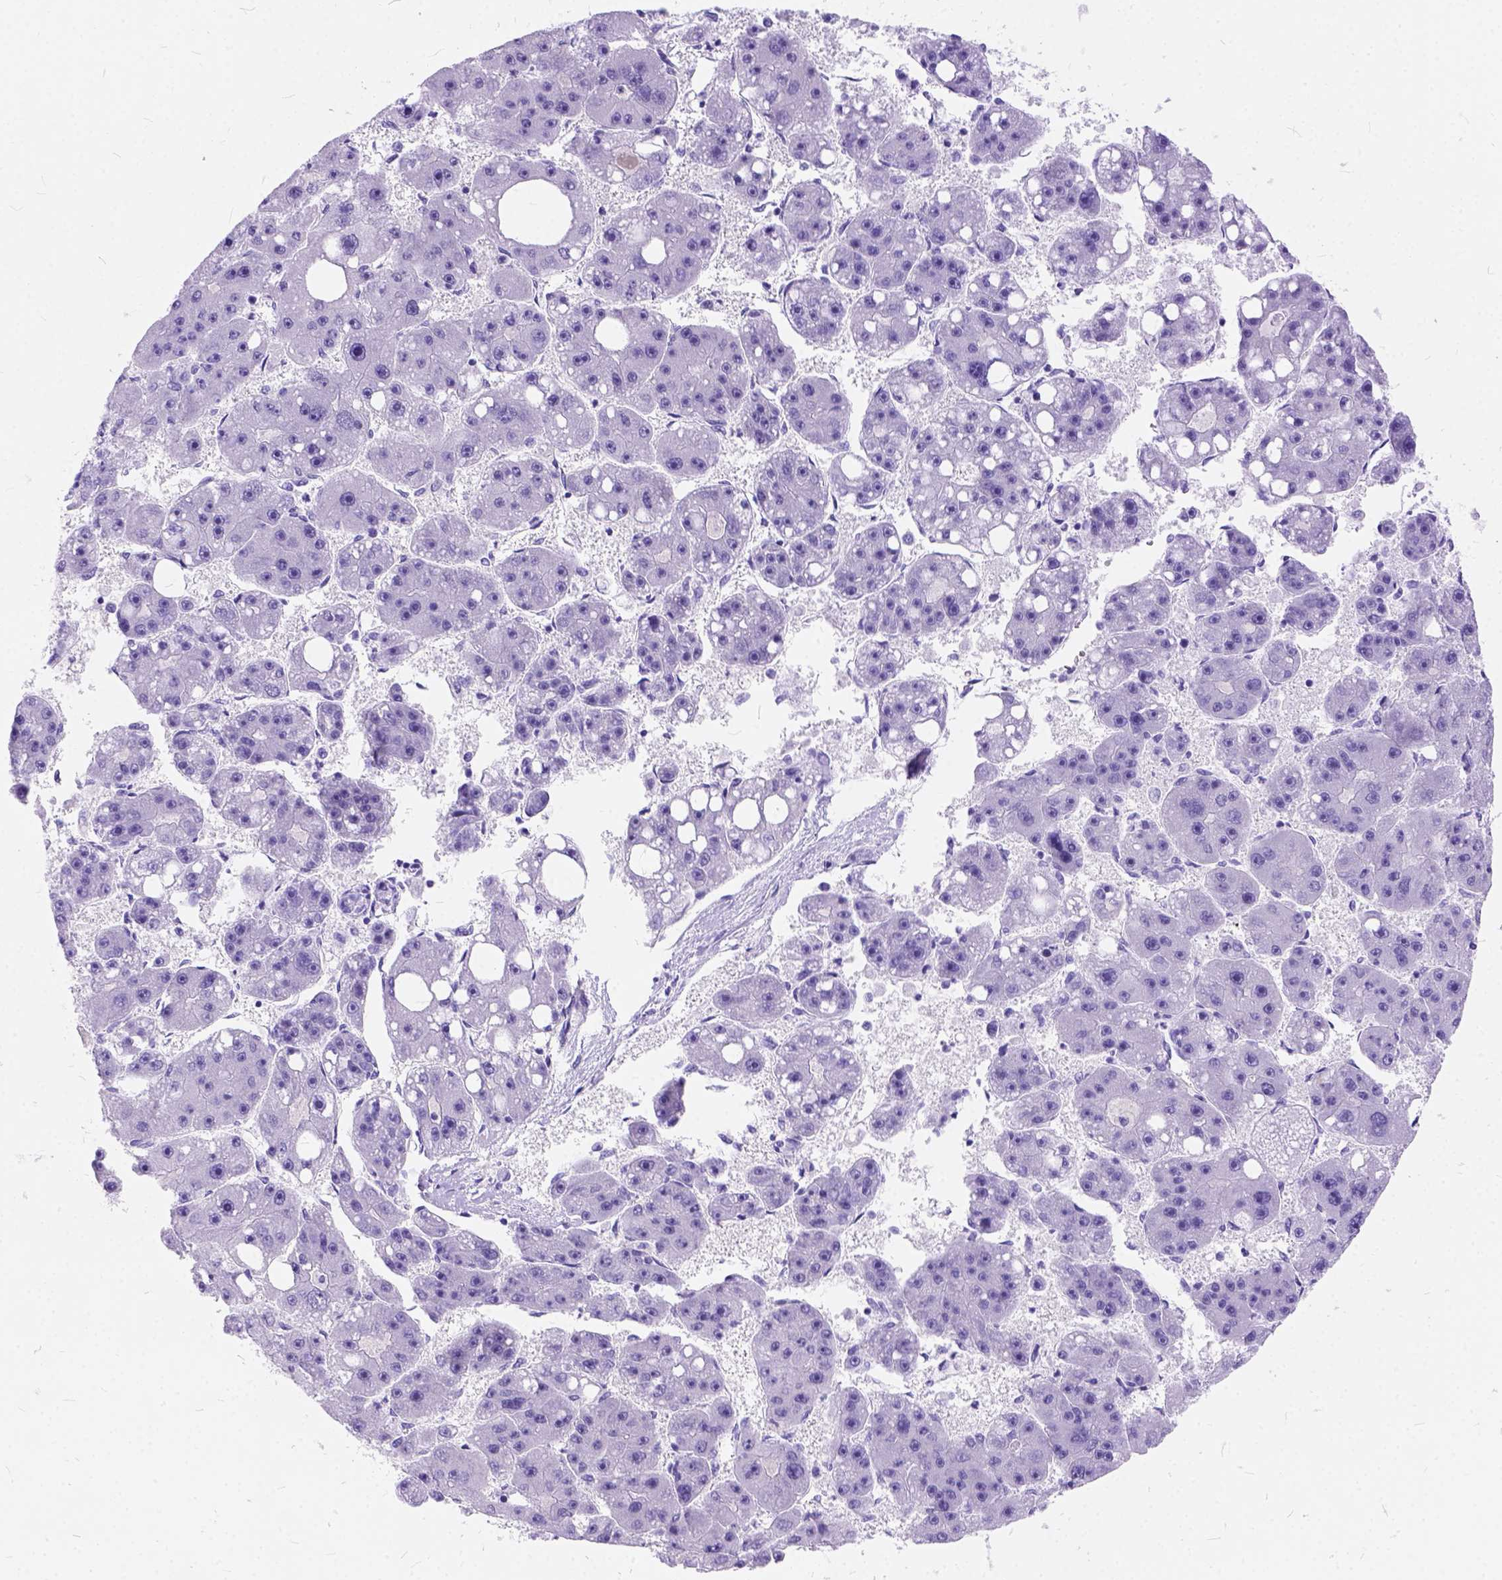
{"staining": {"intensity": "negative", "quantity": "none", "location": "none"}, "tissue": "liver cancer", "cell_type": "Tumor cells", "image_type": "cancer", "snomed": [{"axis": "morphology", "description": "Carcinoma, Hepatocellular, NOS"}, {"axis": "topography", "description": "Liver"}], "caption": "Protein analysis of liver cancer (hepatocellular carcinoma) shows no significant positivity in tumor cells.", "gene": "C1QTNF3", "patient": {"sex": "female", "age": 61}}